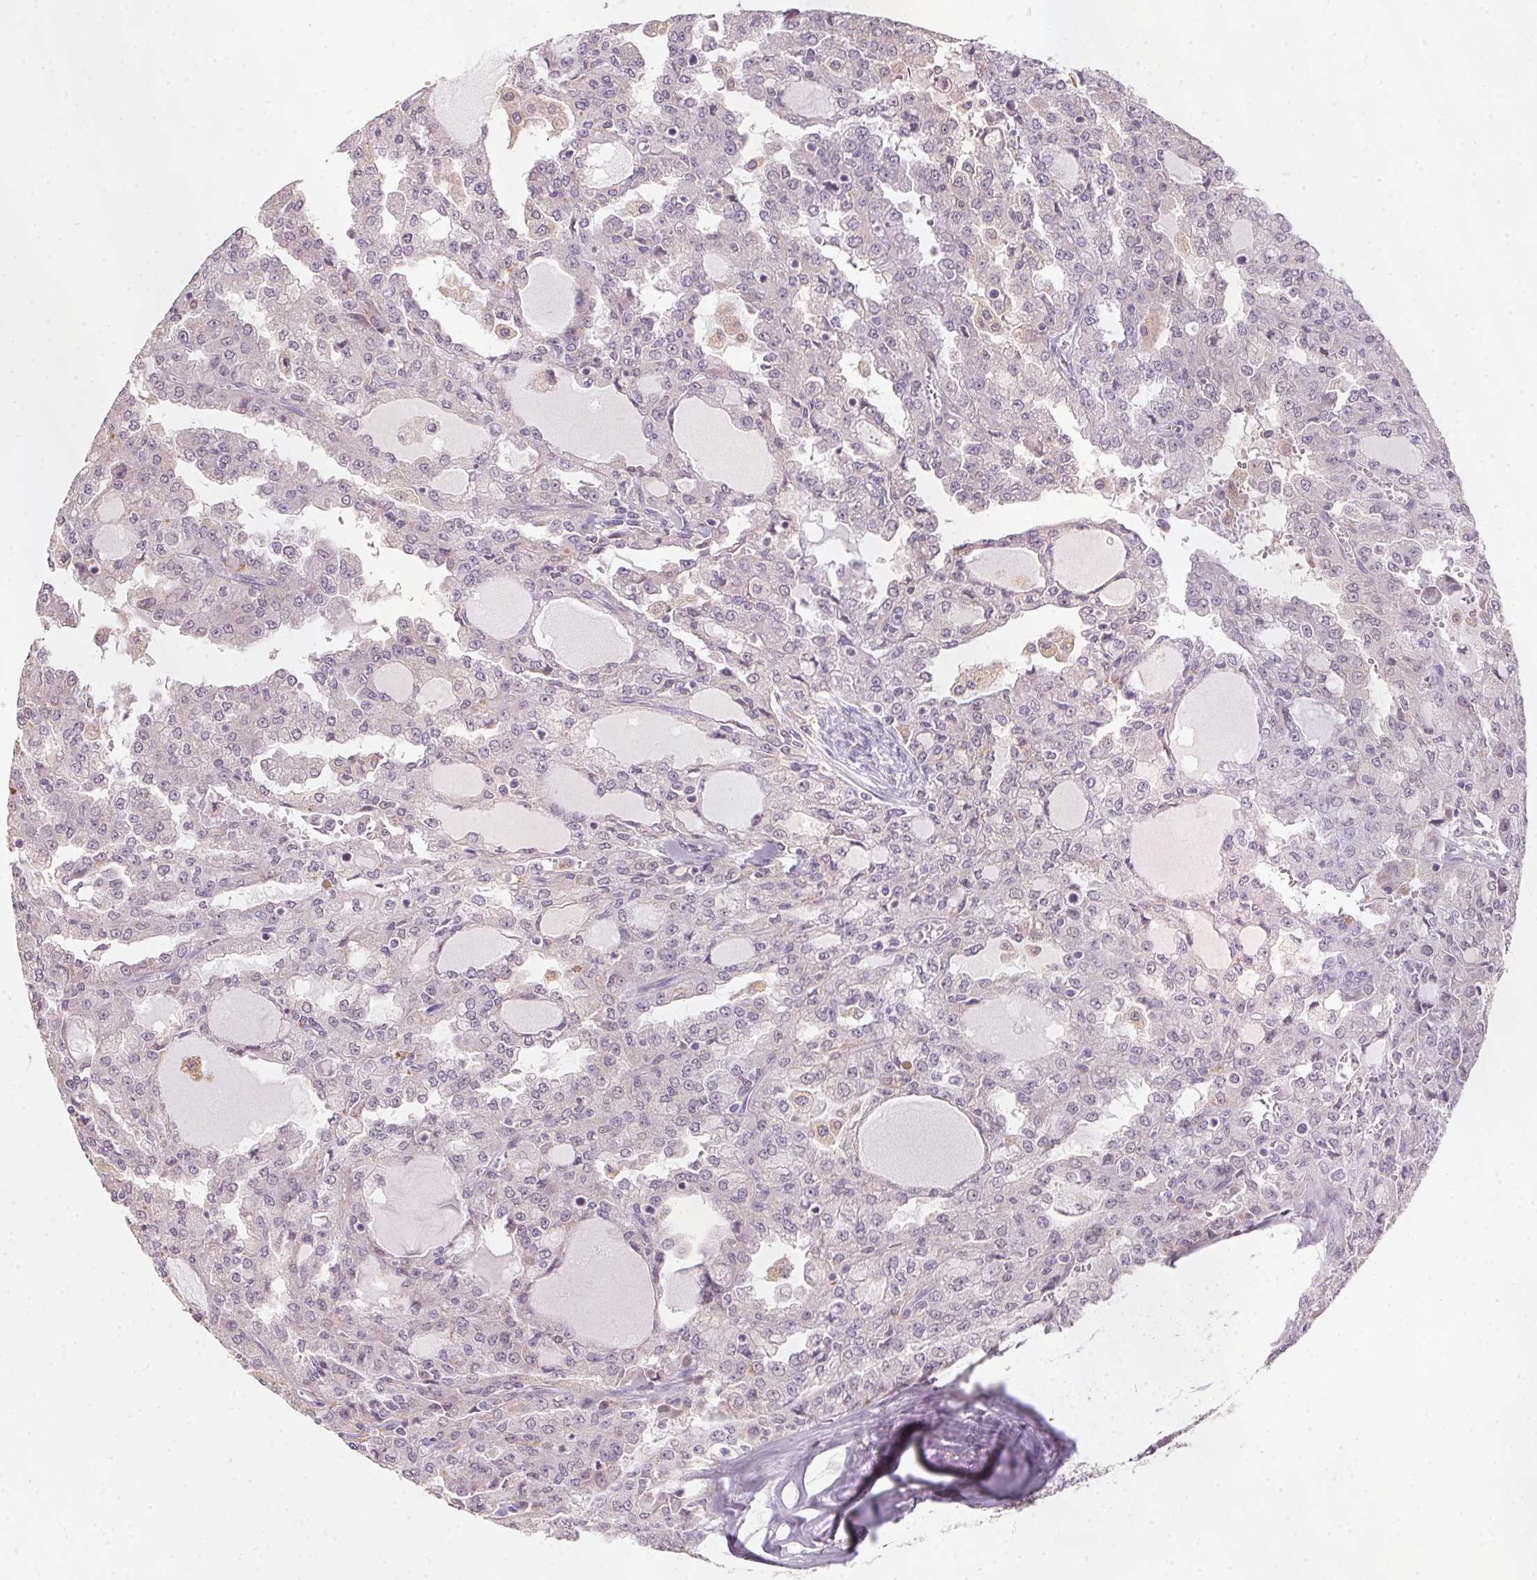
{"staining": {"intensity": "negative", "quantity": "none", "location": "none"}, "tissue": "head and neck cancer", "cell_type": "Tumor cells", "image_type": "cancer", "snomed": [{"axis": "morphology", "description": "Adenocarcinoma, NOS"}, {"axis": "topography", "description": "Head-Neck"}], "caption": "Tumor cells show no significant protein positivity in head and neck cancer (adenocarcinoma).", "gene": "SLC6A18", "patient": {"sex": "male", "age": 64}}